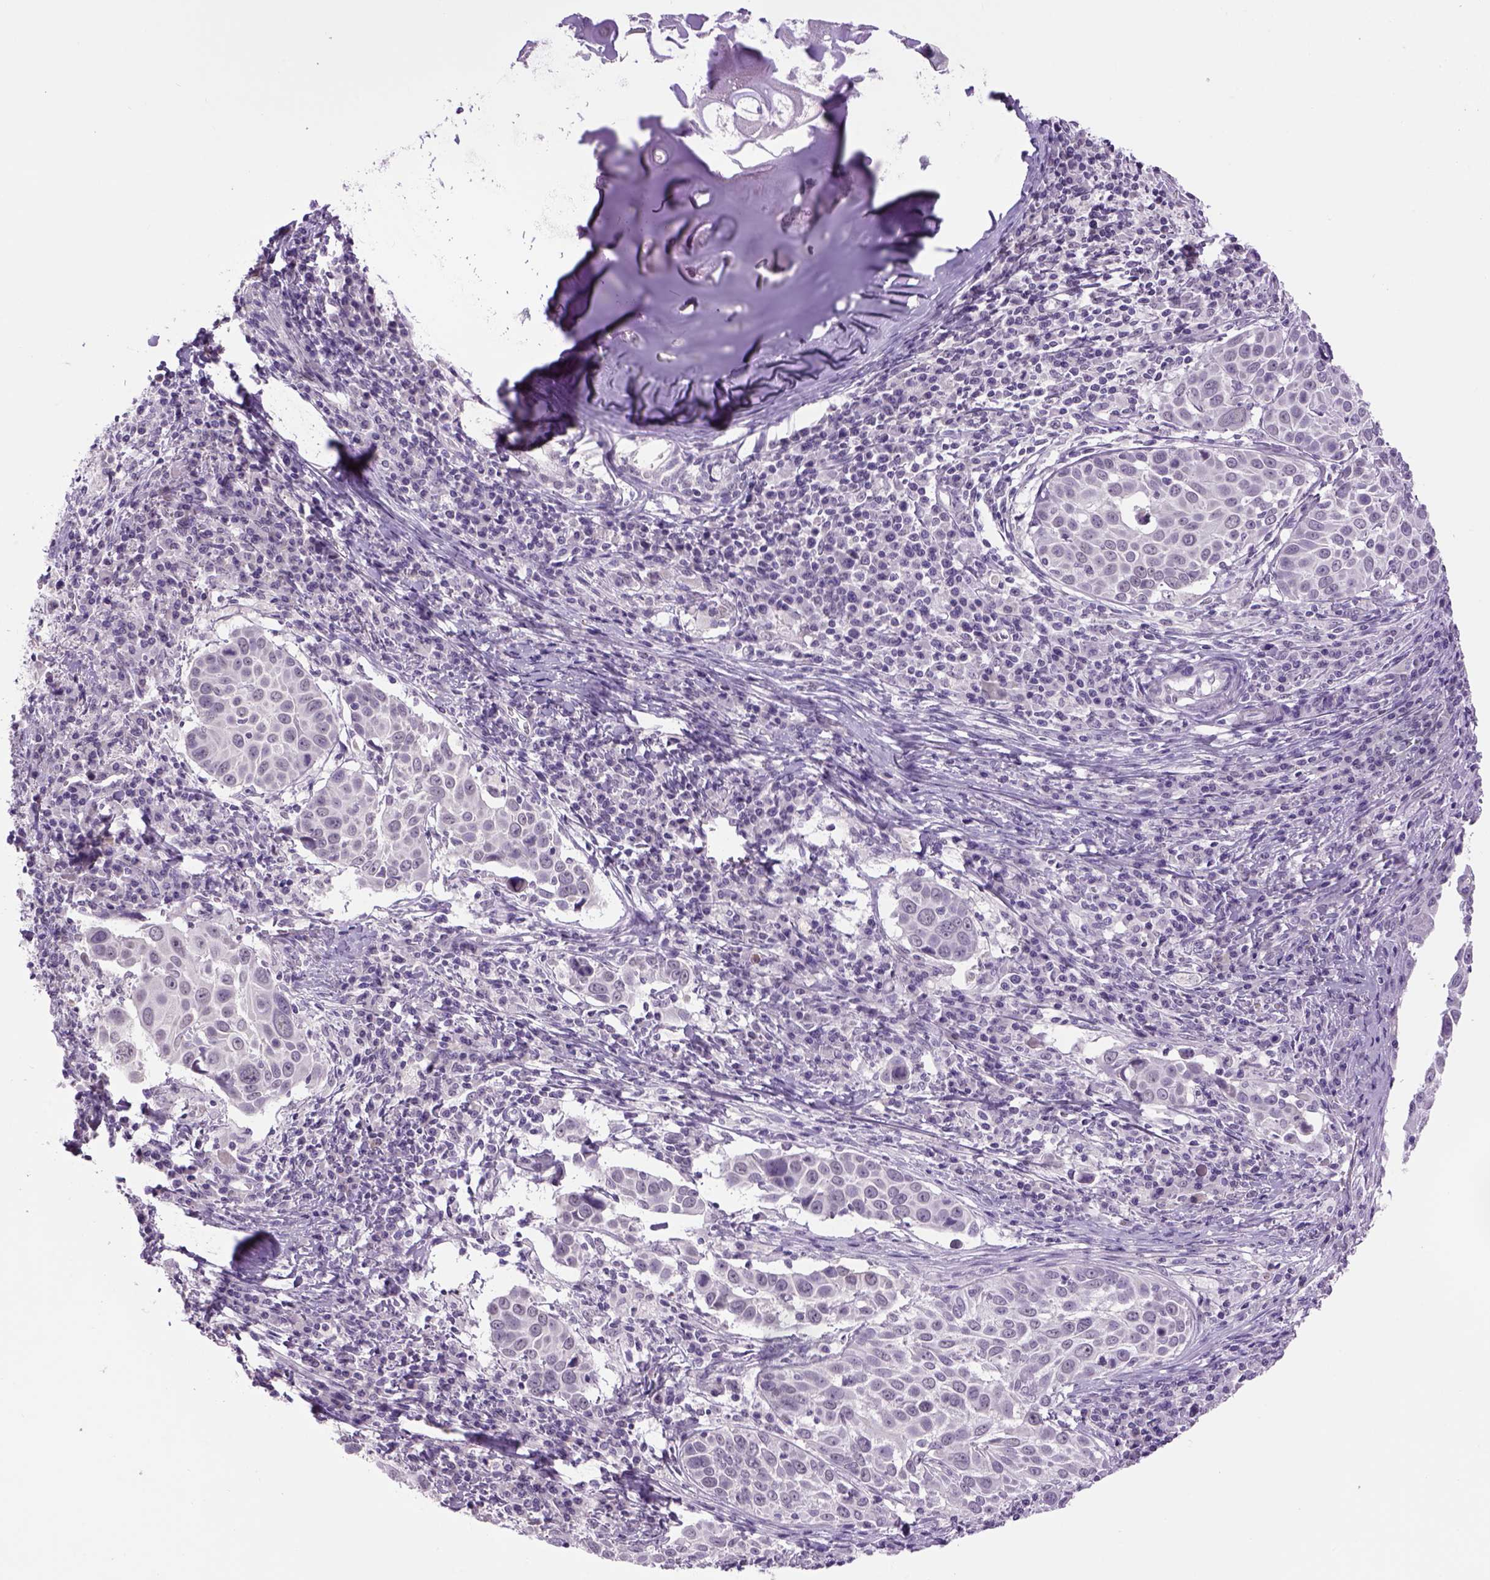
{"staining": {"intensity": "negative", "quantity": "none", "location": "none"}, "tissue": "lung cancer", "cell_type": "Tumor cells", "image_type": "cancer", "snomed": [{"axis": "morphology", "description": "Squamous cell carcinoma, NOS"}, {"axis": "topography", "description": "Lung"}], "caption": "The histopathology image reveals no staining of tumor cells in lung cancer (squamous cell carcinoma).", "gene": "DBH", "patient": {"sex": "male", "age": 57}}